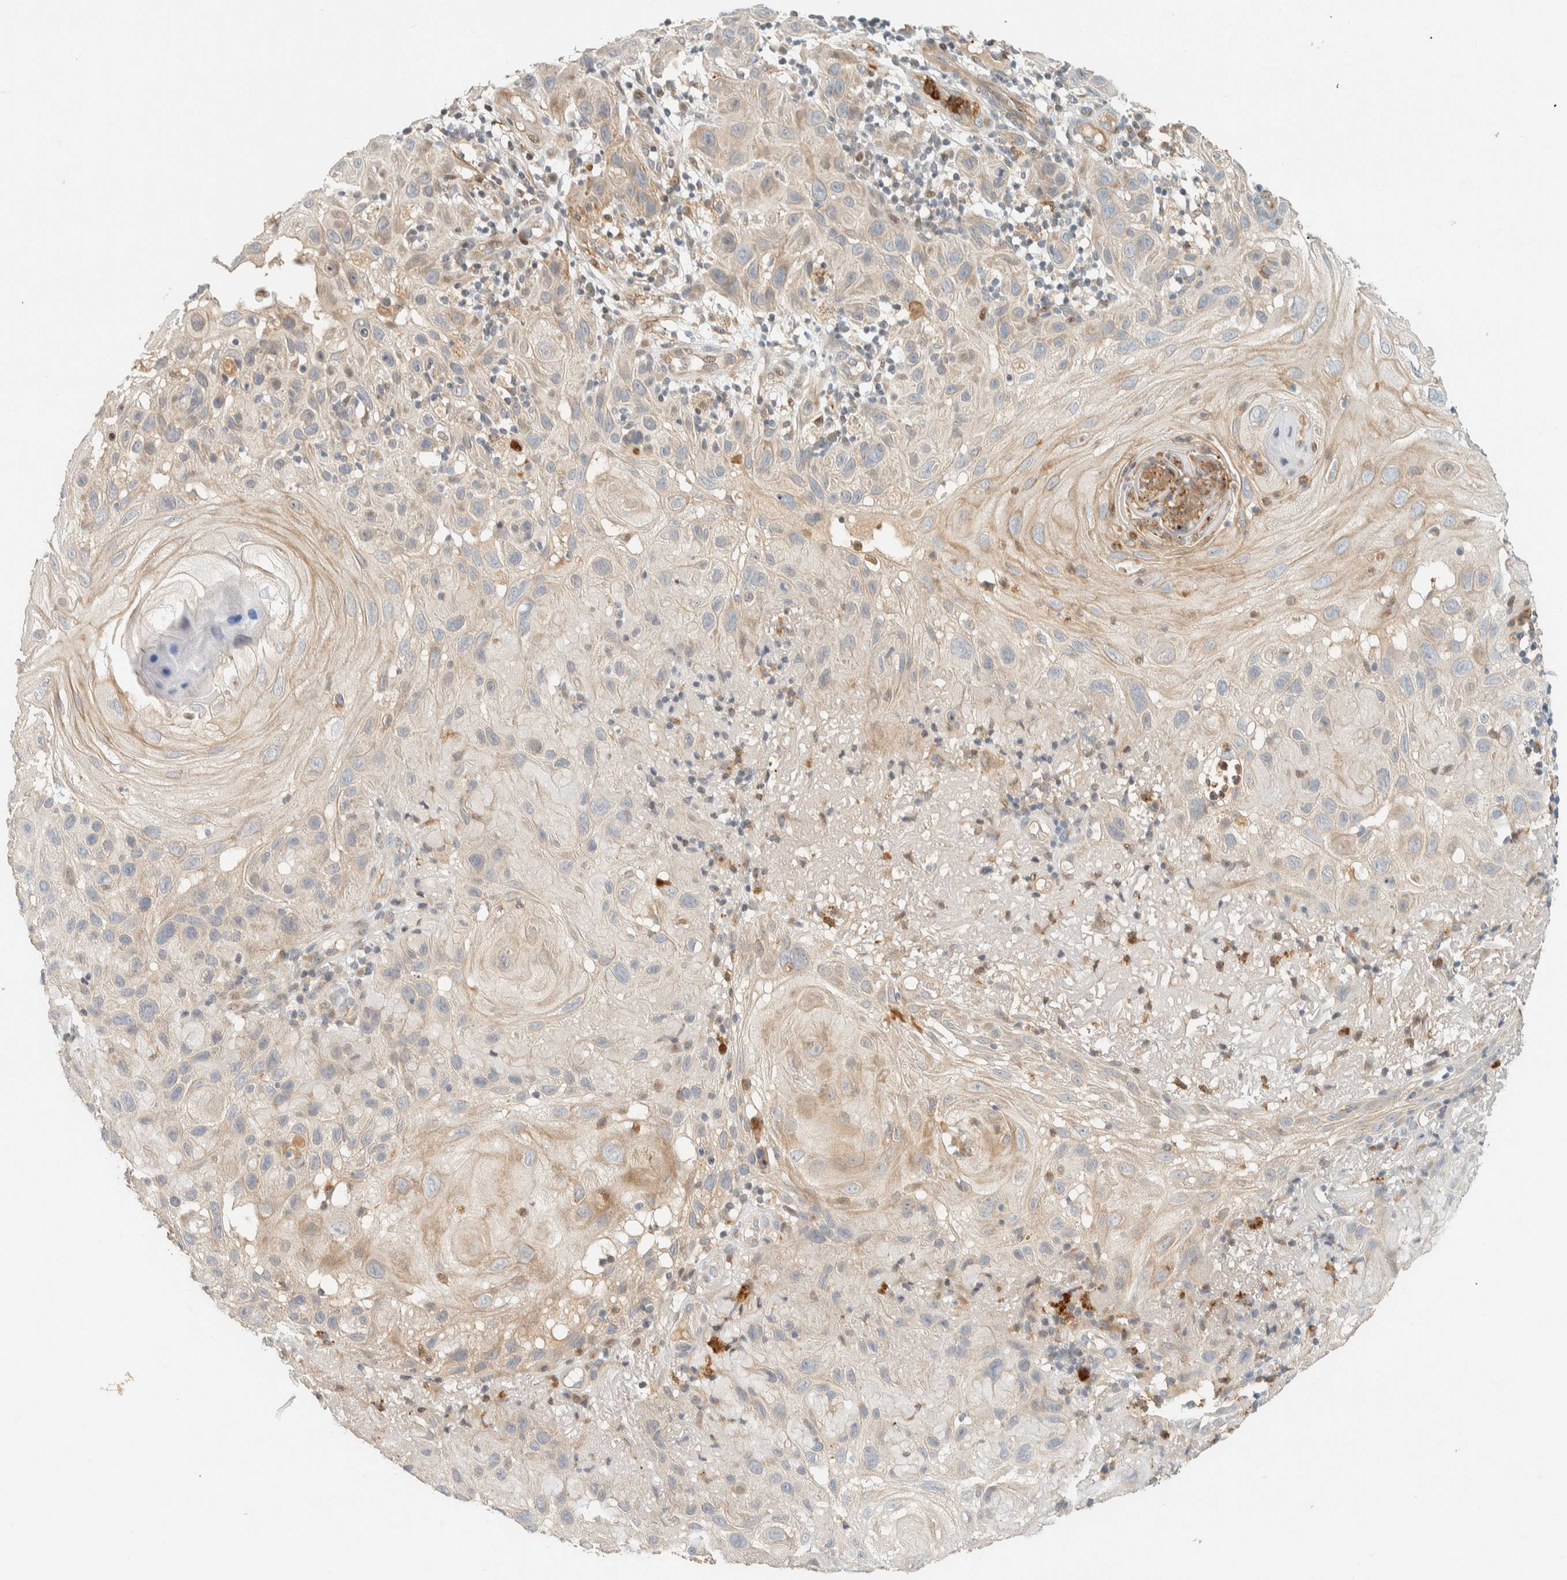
{"staining": {"intensity": "weak", "quantity": "<25%", "location": "cytoplasmic/membranous"}, "tissue": "skin cancer", "cell_type": "Tumor cells", "image_type": "cancer", "snomed": [{"axis": "morphology", "description": "Squamous cell carcinoma, NOS"}, {"axis": "topography", "description": "Skin"}], "caption": "Micrograph shows no significant protein staining in tumor cells of skin cancer (squamous cell carcinoma).", "gene": "CCDC171", "patient": {"sex": "female", "age": 96}}